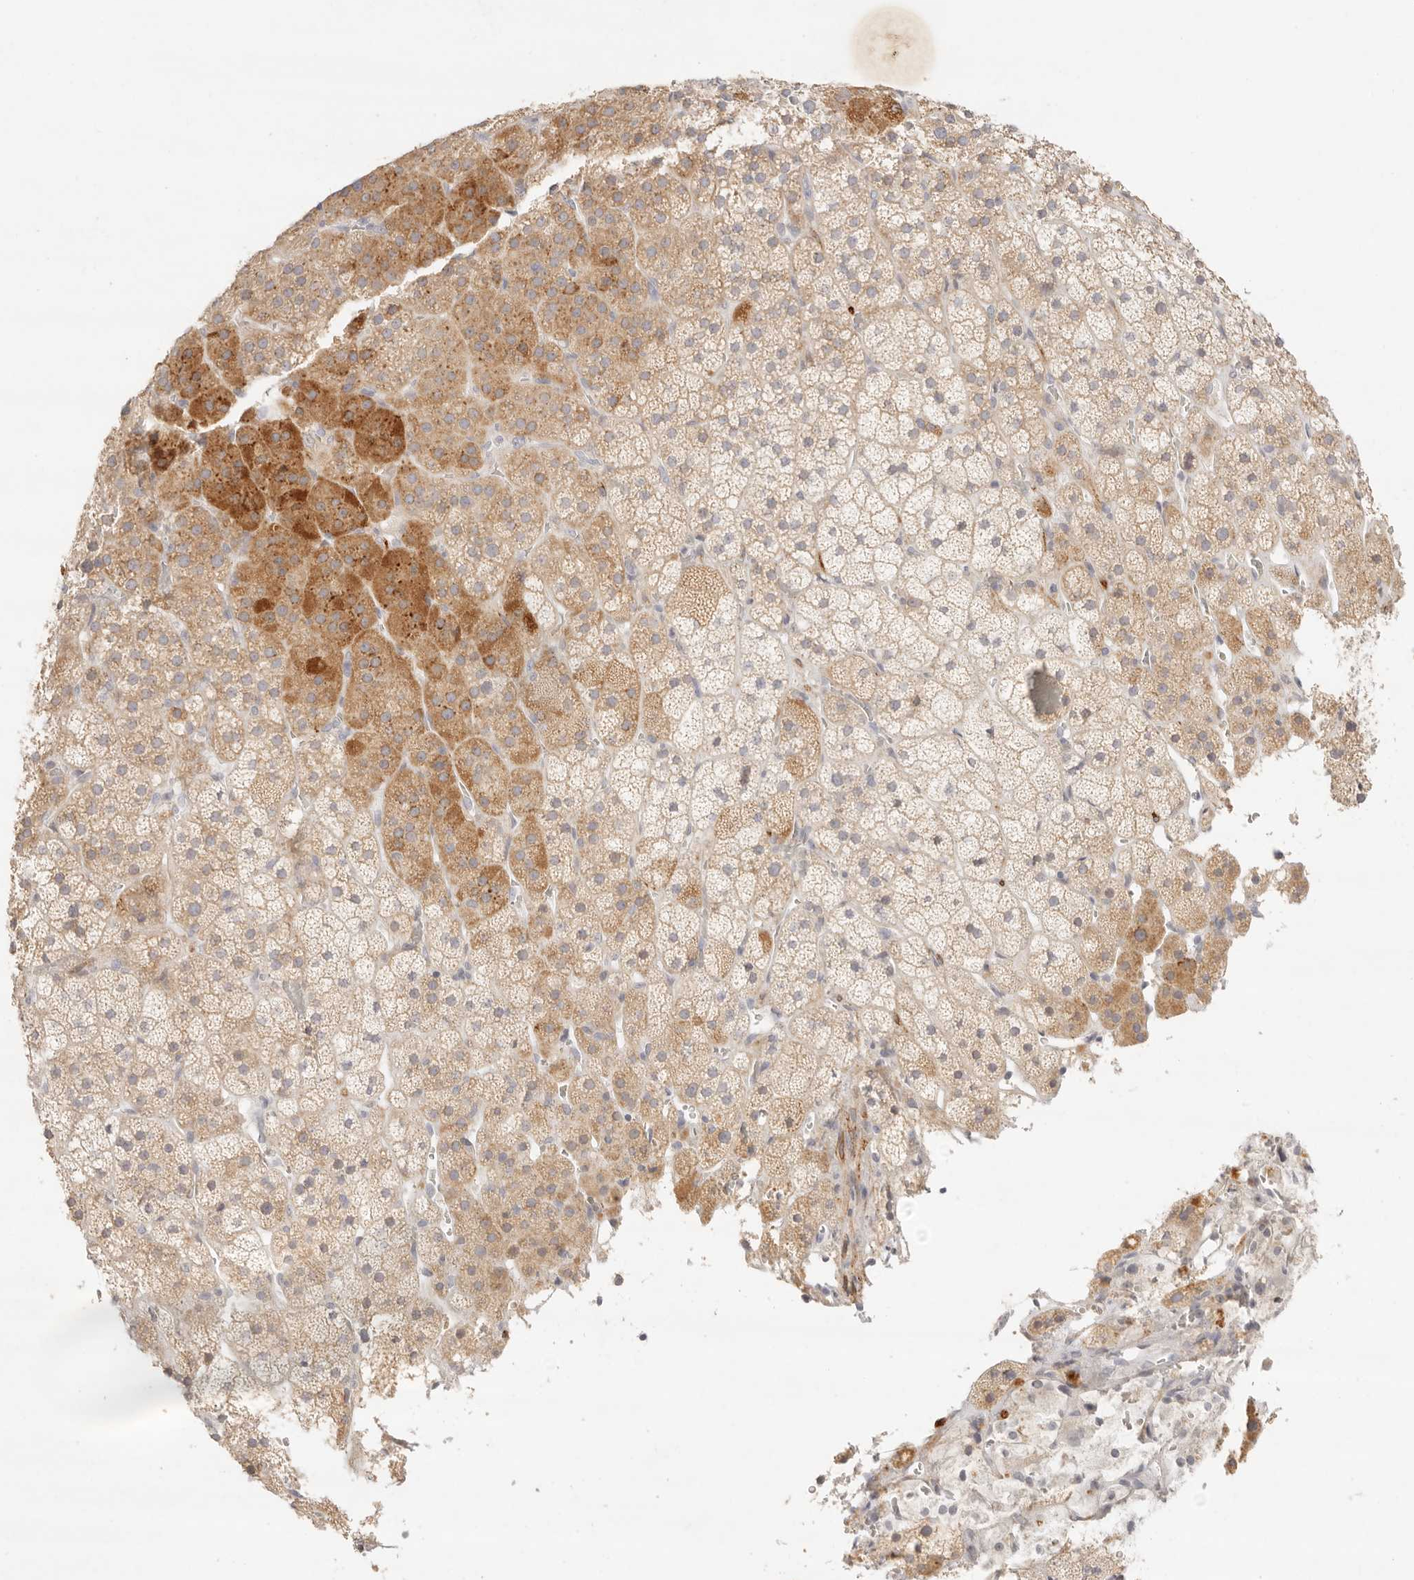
{"staining": {"intensity": "moderate", "quantity": ">75%", "location": "cytoplasmic/membranous"}, "tissue": "adrenal gland", "cell_type": "Glandular cells", "image_type": "normal", "snomed": [{"axis": "morphology", "description": "Normal tissue, NOS"}, {"axis": "topography", "description": "Adrenal gland"}], "caption": "High-magnification brightfield microscopy of unremarkable adrenal gland stained with DAB (3,3'-diaminobenzidine) (brown) and counterstained with hematoxylin (blue). glandular cells exhibit moderate cytoplasmic/membranous expression is seen in approximately>75% of cells.", "gene": "GPR156", "patient": {"sex": "male", "age": 57}}